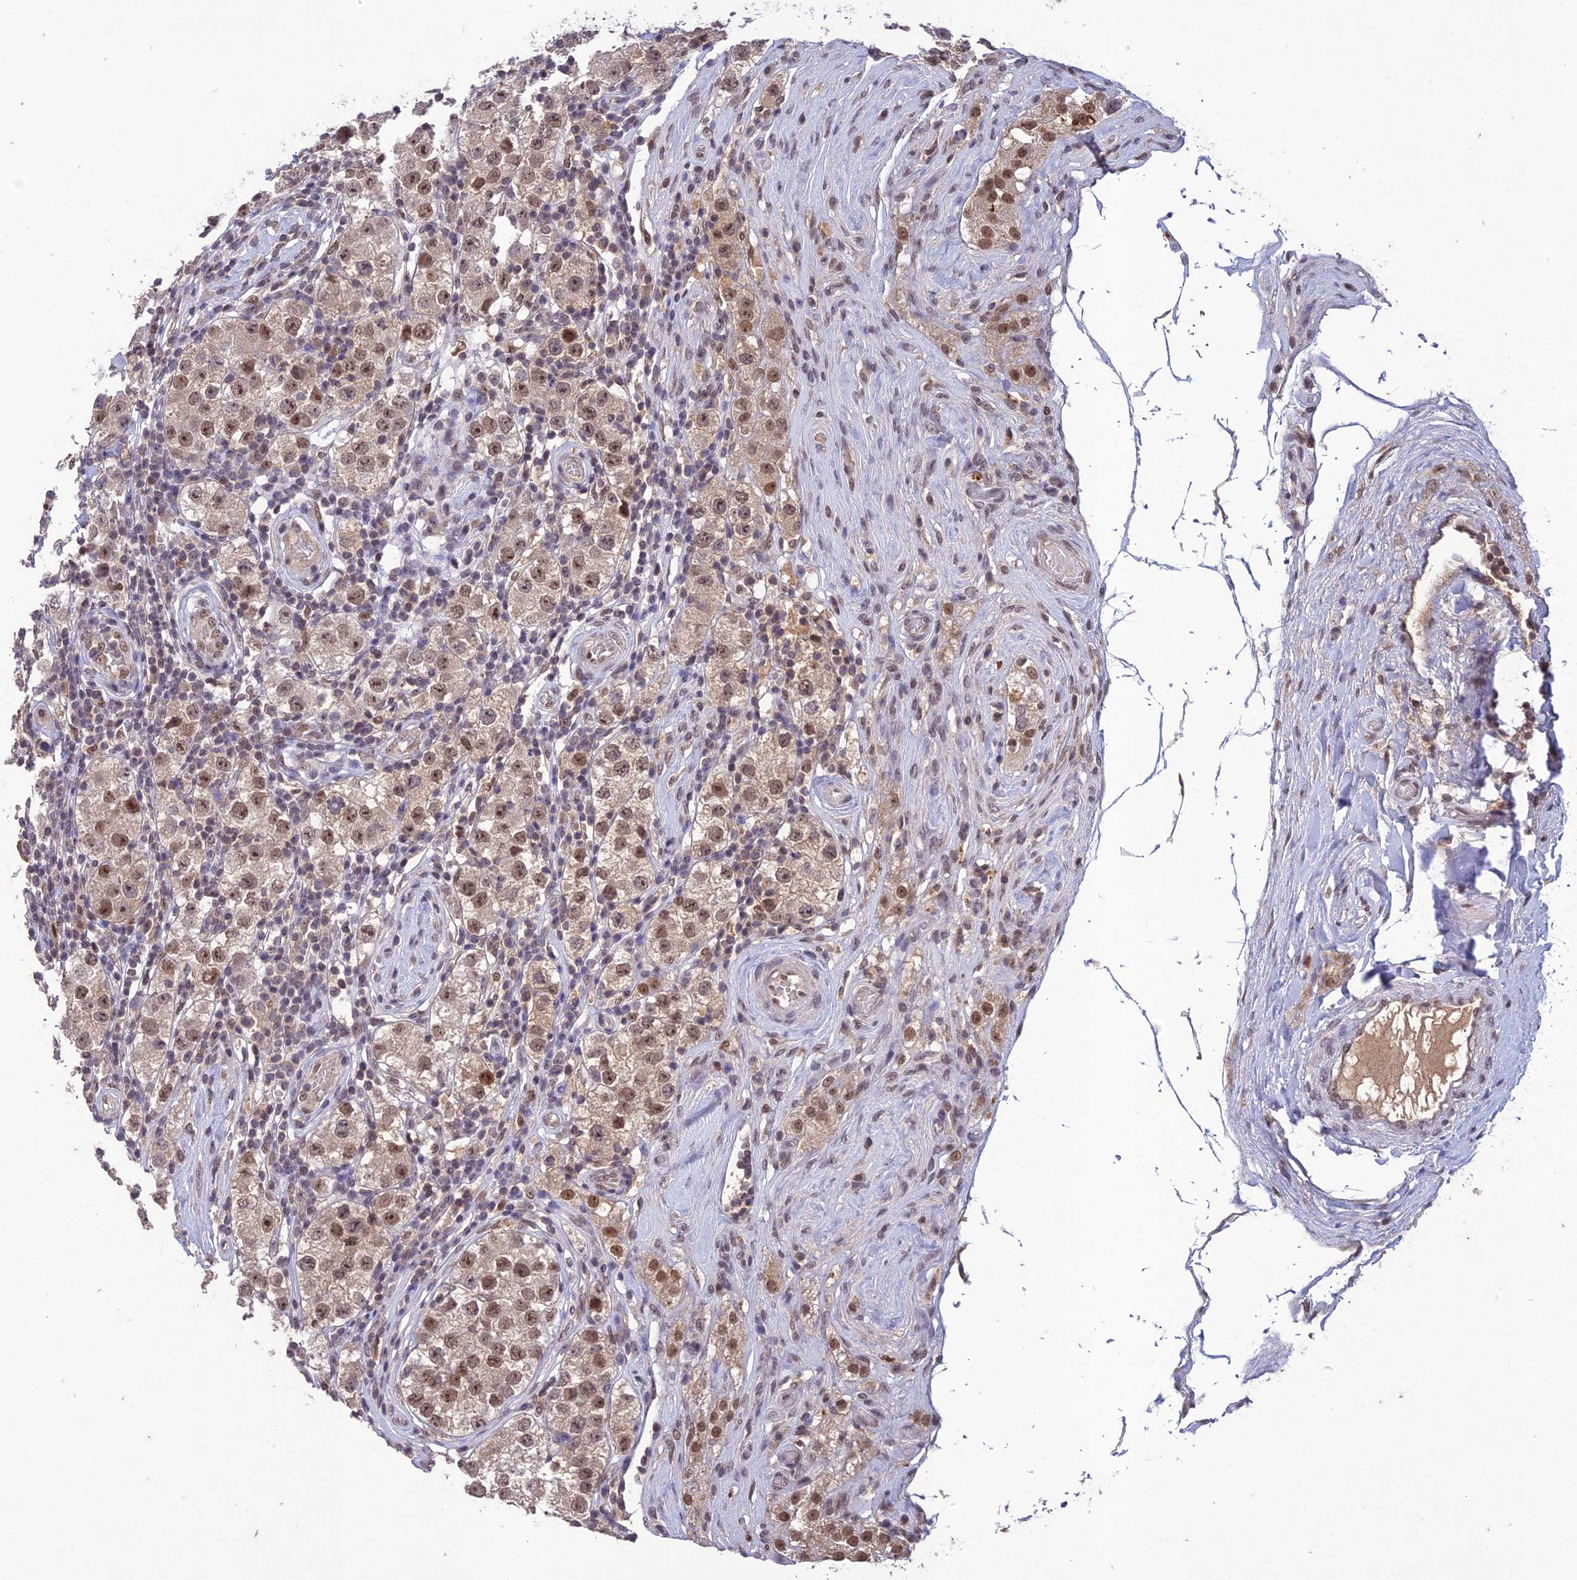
{"staining": {"intensity": "moderate", "quantity": ">75%", "location": "nuclear"}, "tissue": "testis cancer", "cell_type": "Tumor cells", "image_type": "cancer", "snomed": [{"axis": "morphology", "description": "Seminoma, NOS"}, {"axis": "topography", "description": "Testis"}], "caption": "This is an image of immunohistochemistry staining of testis cancer, which shows moderate staining in the nuclear of tumor cells.", "gene": "POP4", "patient": {"sex": "male", "age": 34}}